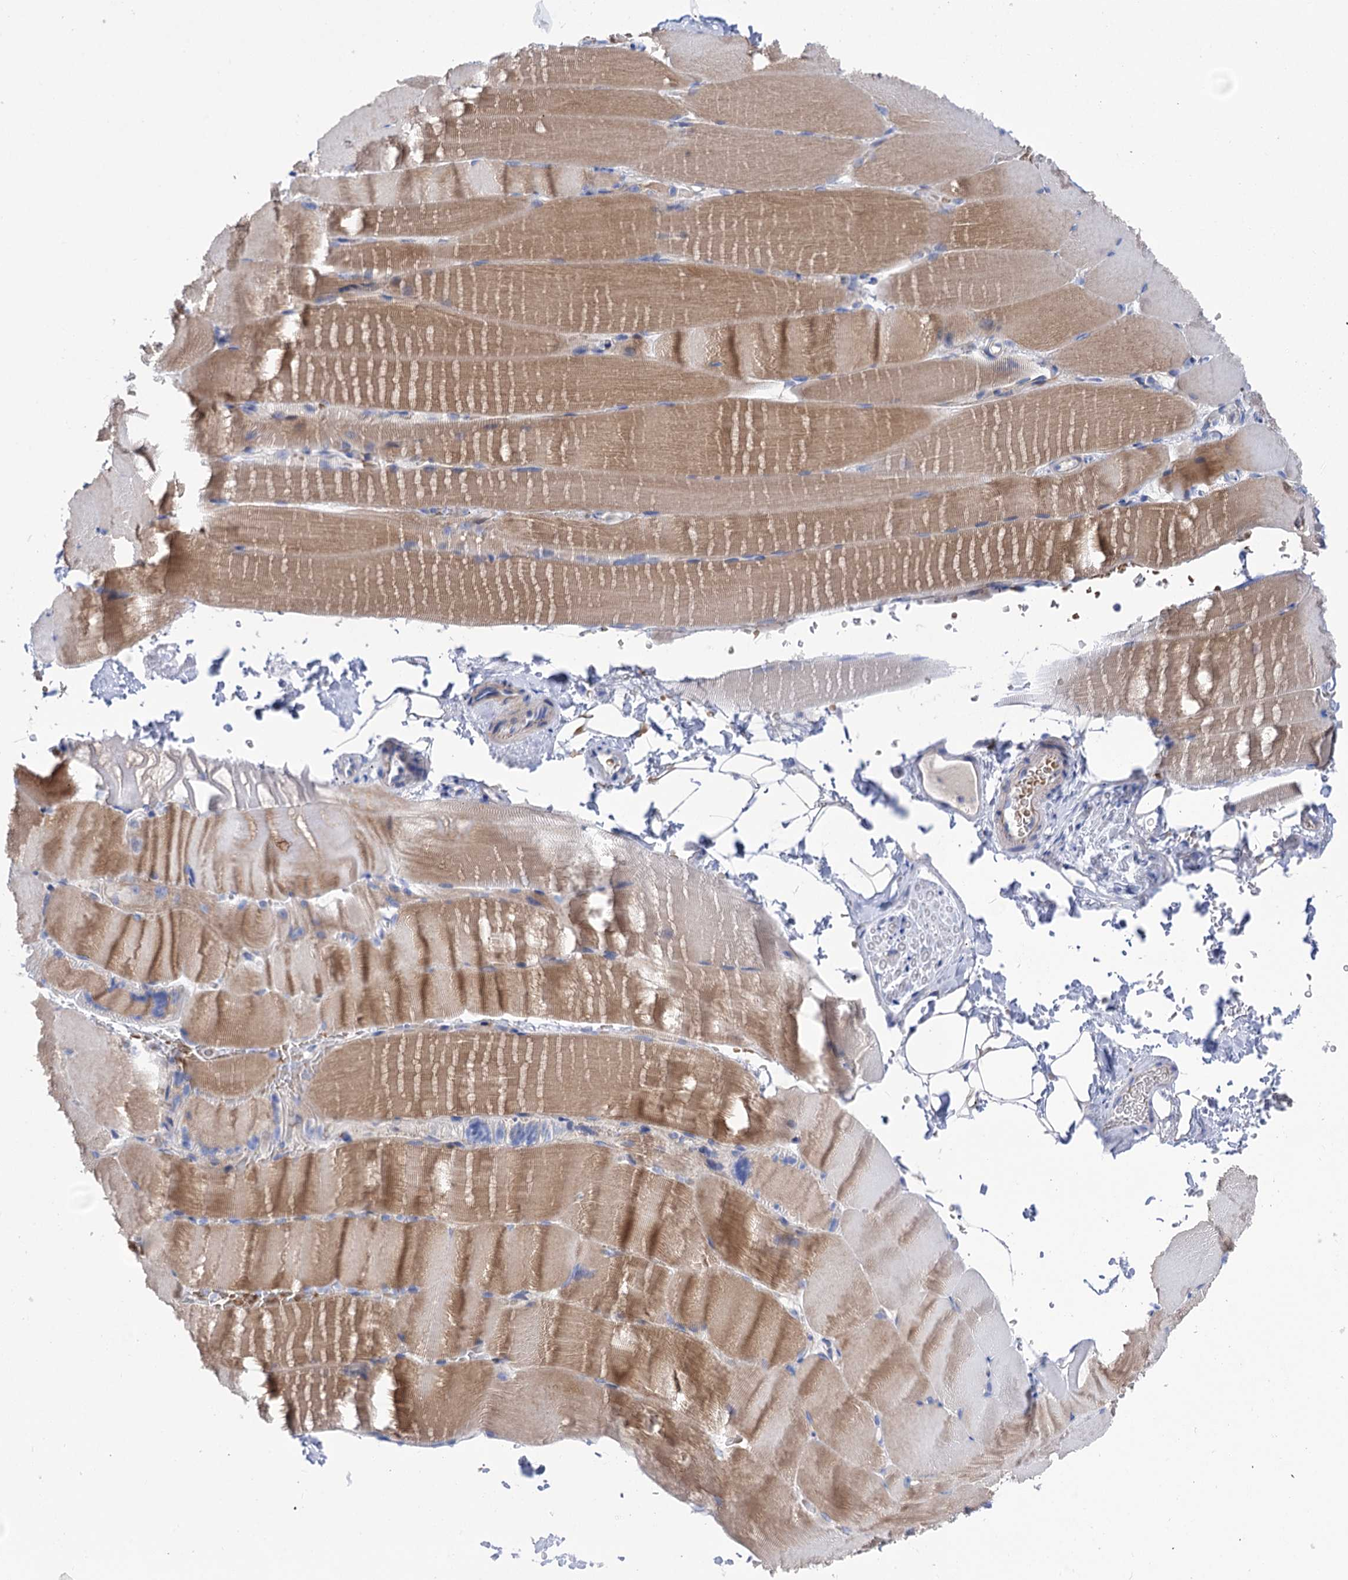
{"staining": {"intensity": "moderate", "quantity": "25%-75%", "location": "cytoplasmic/membranous"}, "tissue": "skeletal muscle", "cell_type": "Myocytes", "image_type": "normal", "snomed": [{"axis": "morphology", "description": "Normal tissue, NOS"}, {"axis": "topography", "description": "Skeletal muscle"}, {"axis": "topography", "description": "Parathyroid gland"}], "caption": "Immunohistochemistry image of benign skeletal muscle: skeletal muscle stained using immunohistochemistry reveals medium levels of moderate protein expression localized specifically in the cytoplasmic/membranous of myocytes, appearing as a cytoplasmic/membranous brown color.", "gene": "YARS2", "patient": {"sex": "female", "age": 37}}